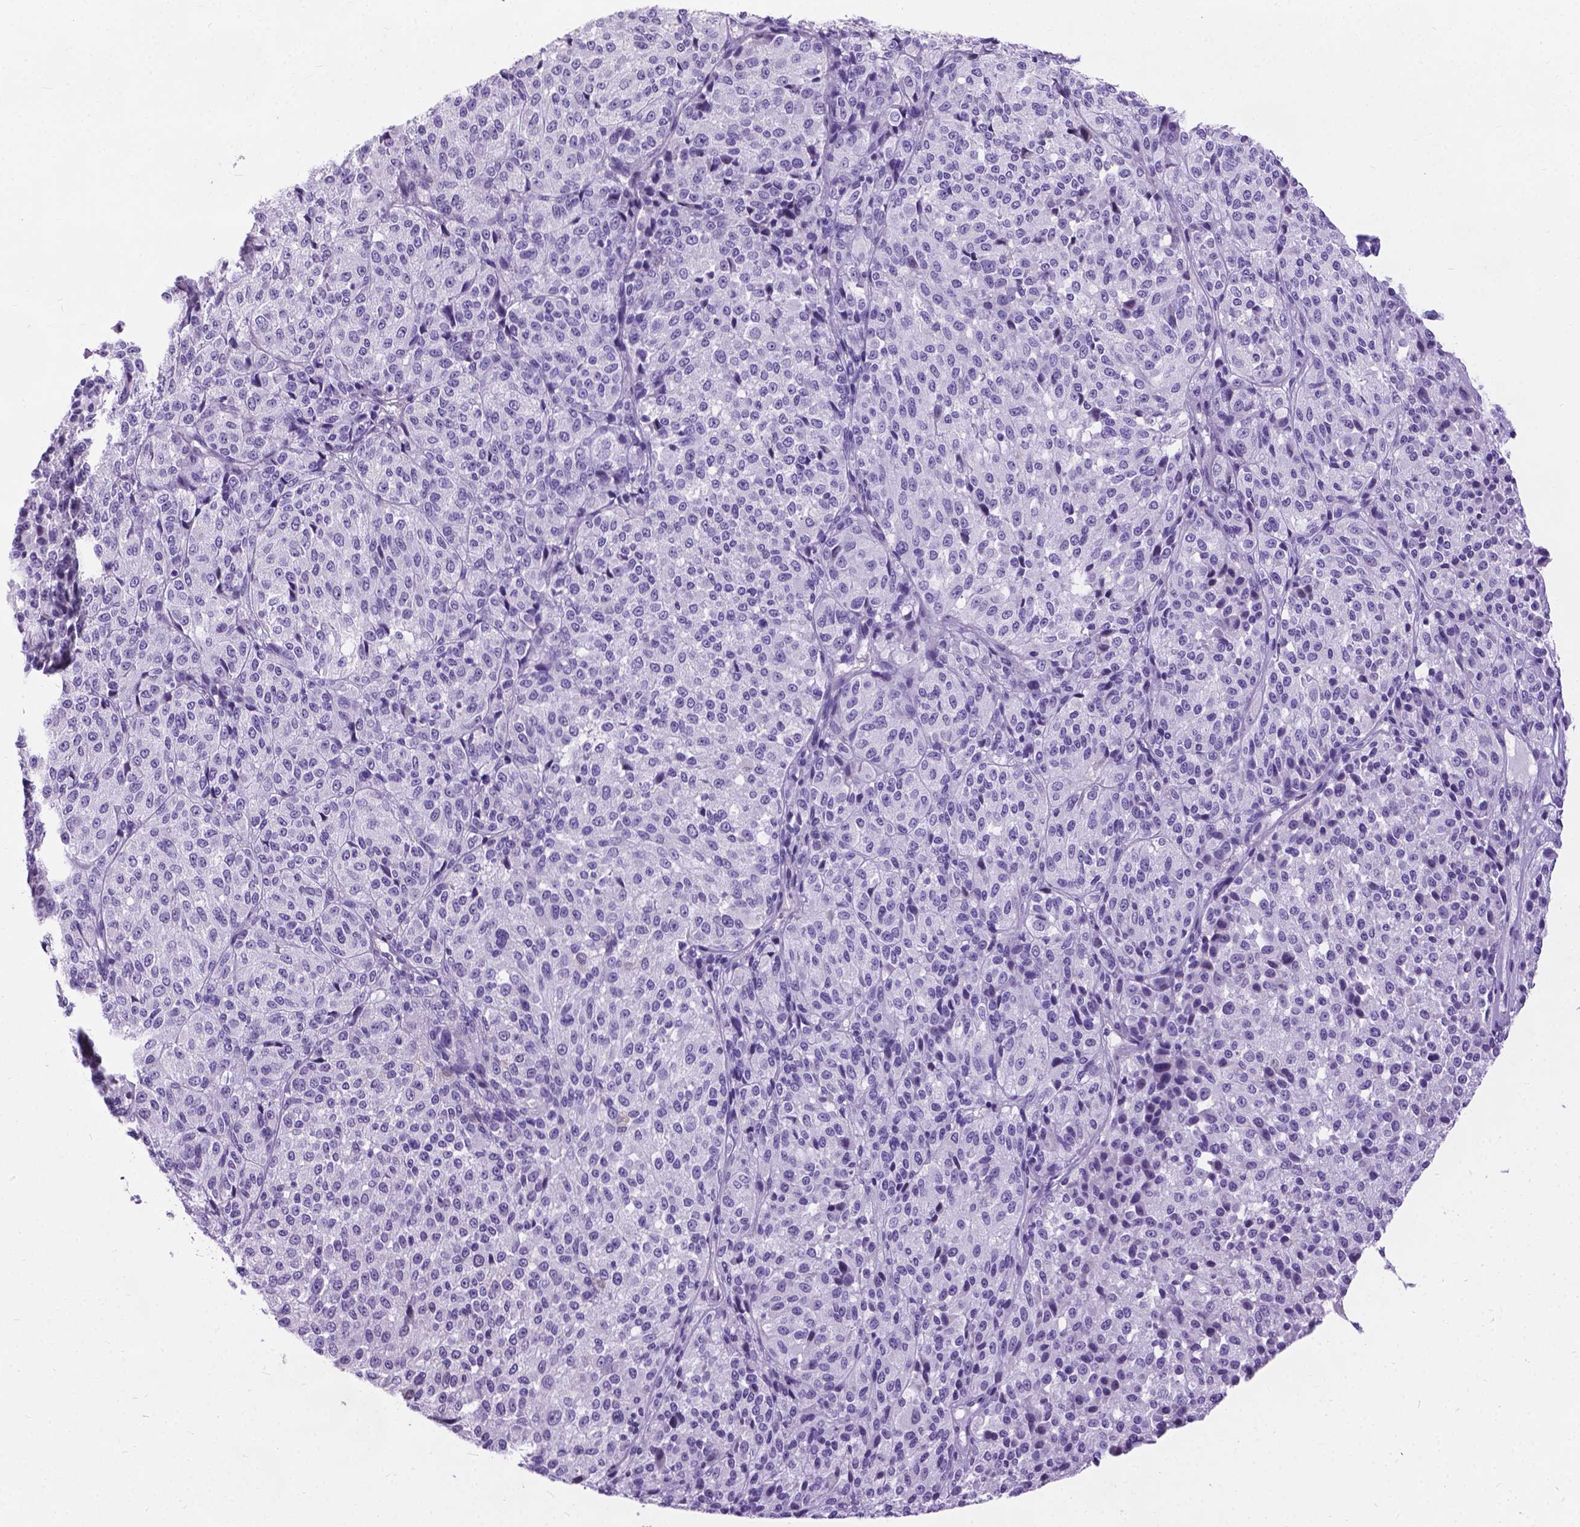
{"staining": {"intensity": "negative", "quantity": "none", "location": "none"}, "tissue": "melanoma", "cell_type": "Tumor cells", "image_type": "cancer", "snomed": [{"axis": "morphology", "description": "Malignant melanoma, Metastatic site"}, {"axis": "topography", "description": "Brain"}], "caption": "This is a histopathology image of immunohistochemistry (IHC) staining of melanoma, which shows no staining in tumor cells.", "gene": "PROB1", "patient": {"sex": "female", "age": 56}}